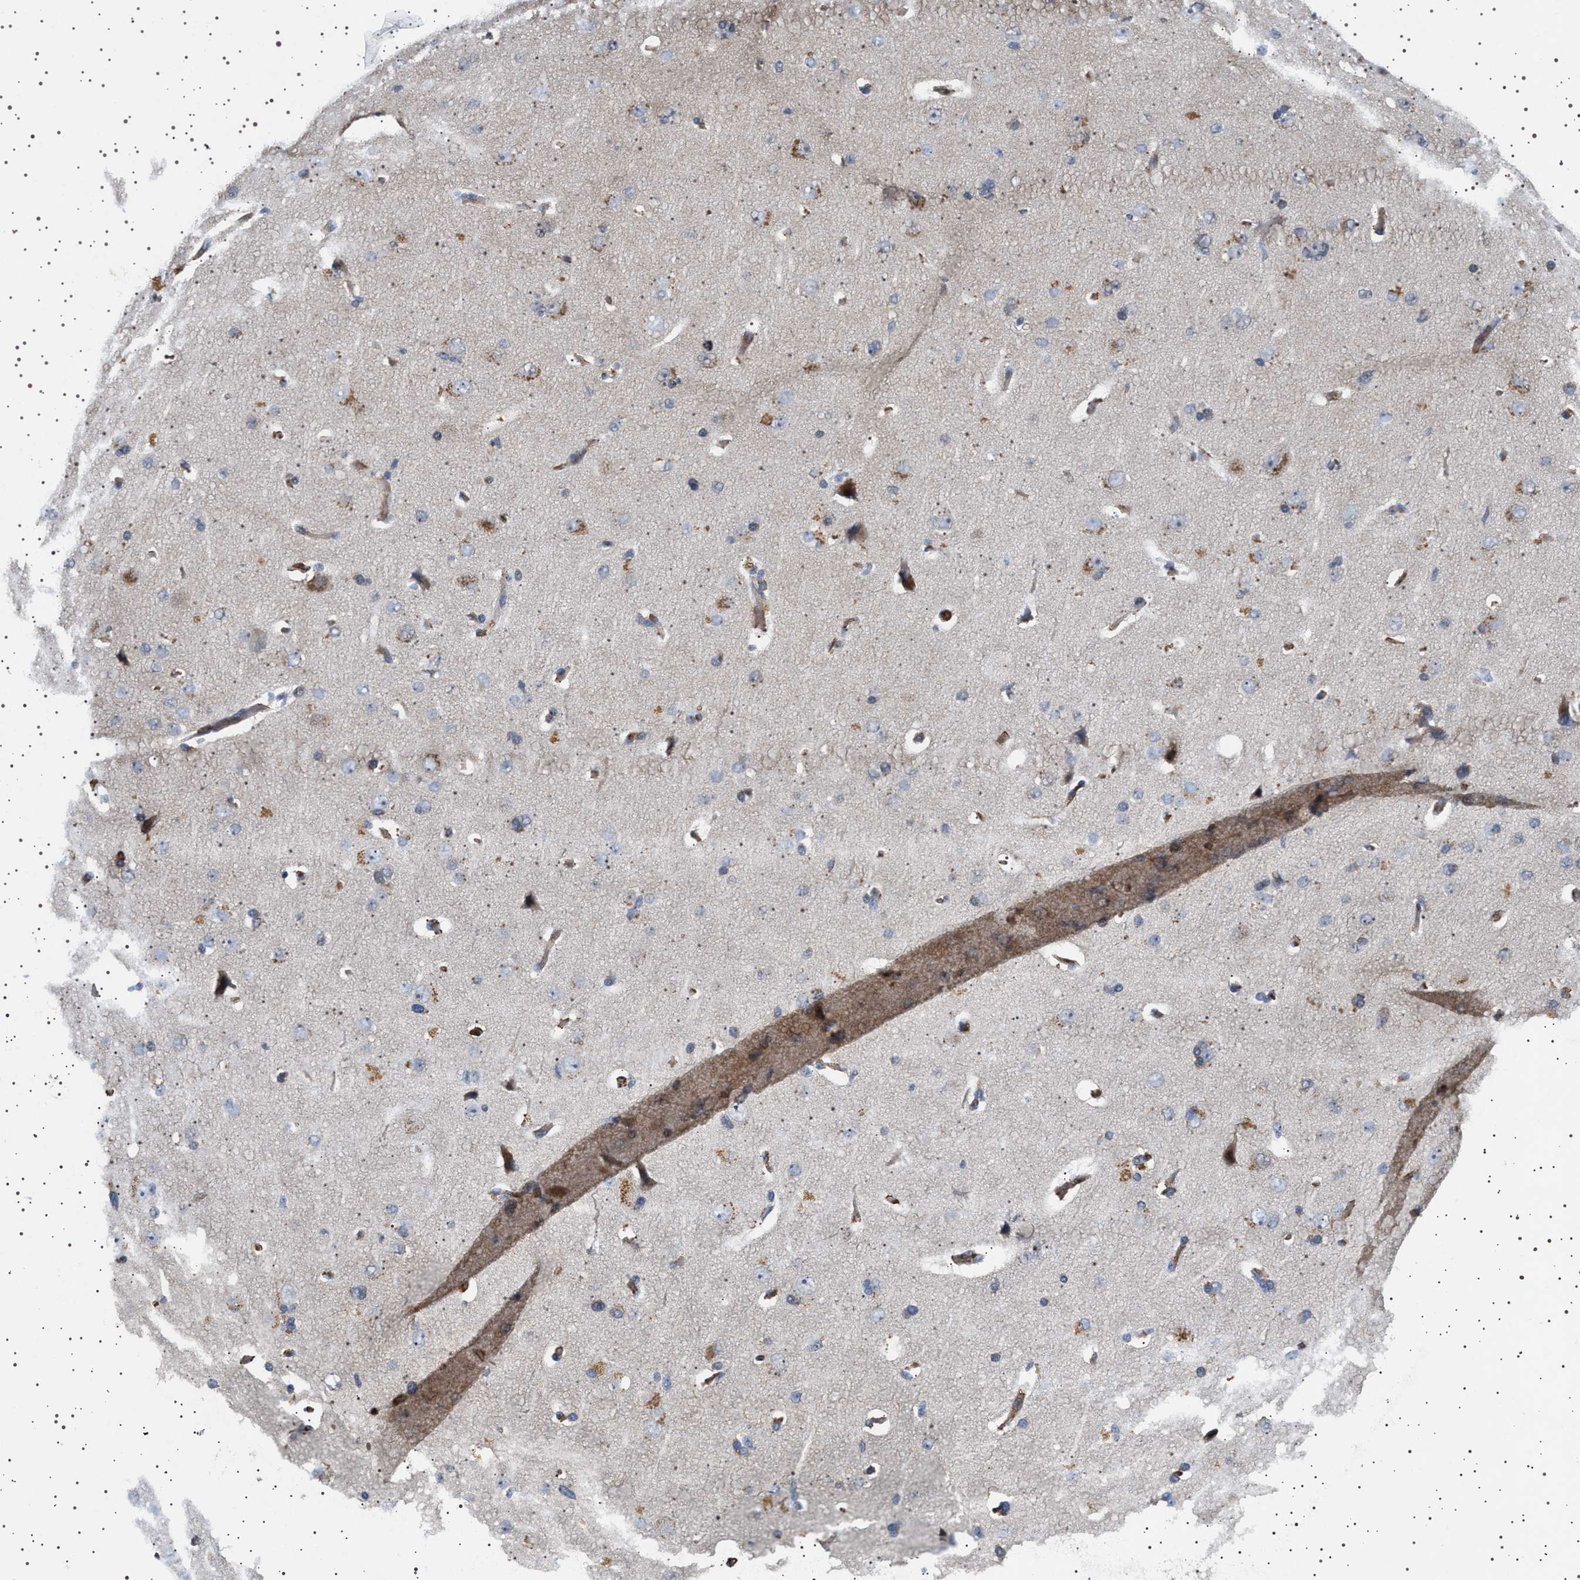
{"staining": {"intensity": "moderate", "quantity": "25%-75%", "location": "cytoplasmic/membranous"}, "tissue": "cerebral cortex", "cell_type": "Endothelial cells", "image_type": "normal", "snomed": [{"axis": "morphology", "description": "Normal tissue, NOS"}, {"axis": "topography", "description": "Cerebral cortex"}], "caption": "Immunohistochemical staining of benign cerebral cortex exhibits moderate cytoplasmic/membranous protein expression in approximately 25%-75% of endothelial cells. (DAB (3,3'-diaminobenzidine) IHC with brightfield microscopy, high magnification).", "gene": "FICD", "patient": {"sex": "male", "age": 62}}